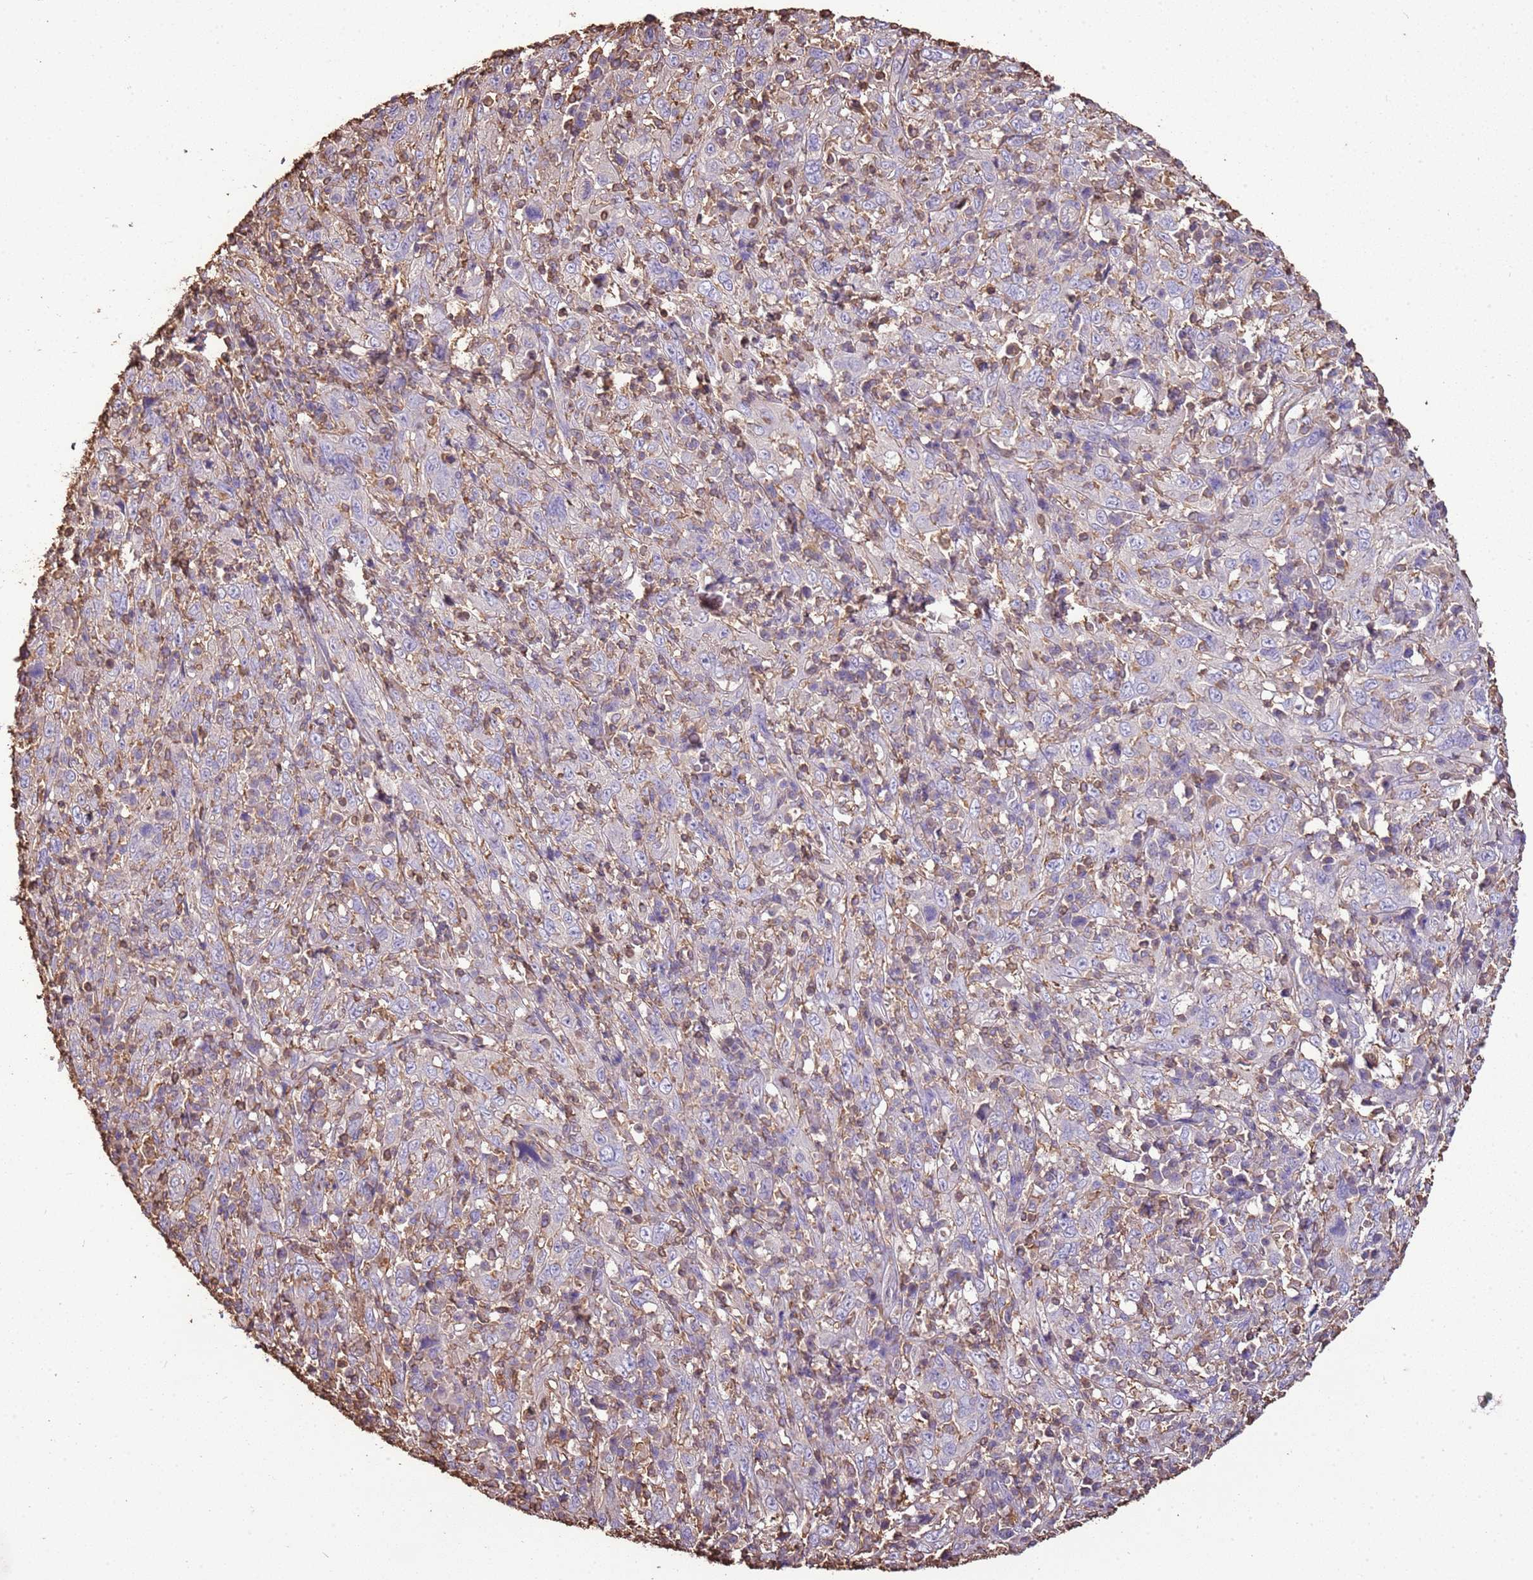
{"staining": {"intensity": "negative", "quantity": "none", "location": "none"}, "tissue": "cervical cancer", "cell_type": "Tumor cells", "image_type": "cancer", "snomed": [{"axis": "morphology", "description": "Squamous cell carcinoma, NOS"}, {"axis": "topography", "description": "Cervix"}], "caption": "Tumor cells show no significant protein expression in cervical cancer.", "gene": "ARL10", "patient": {"sex": "female", "age": 46}}